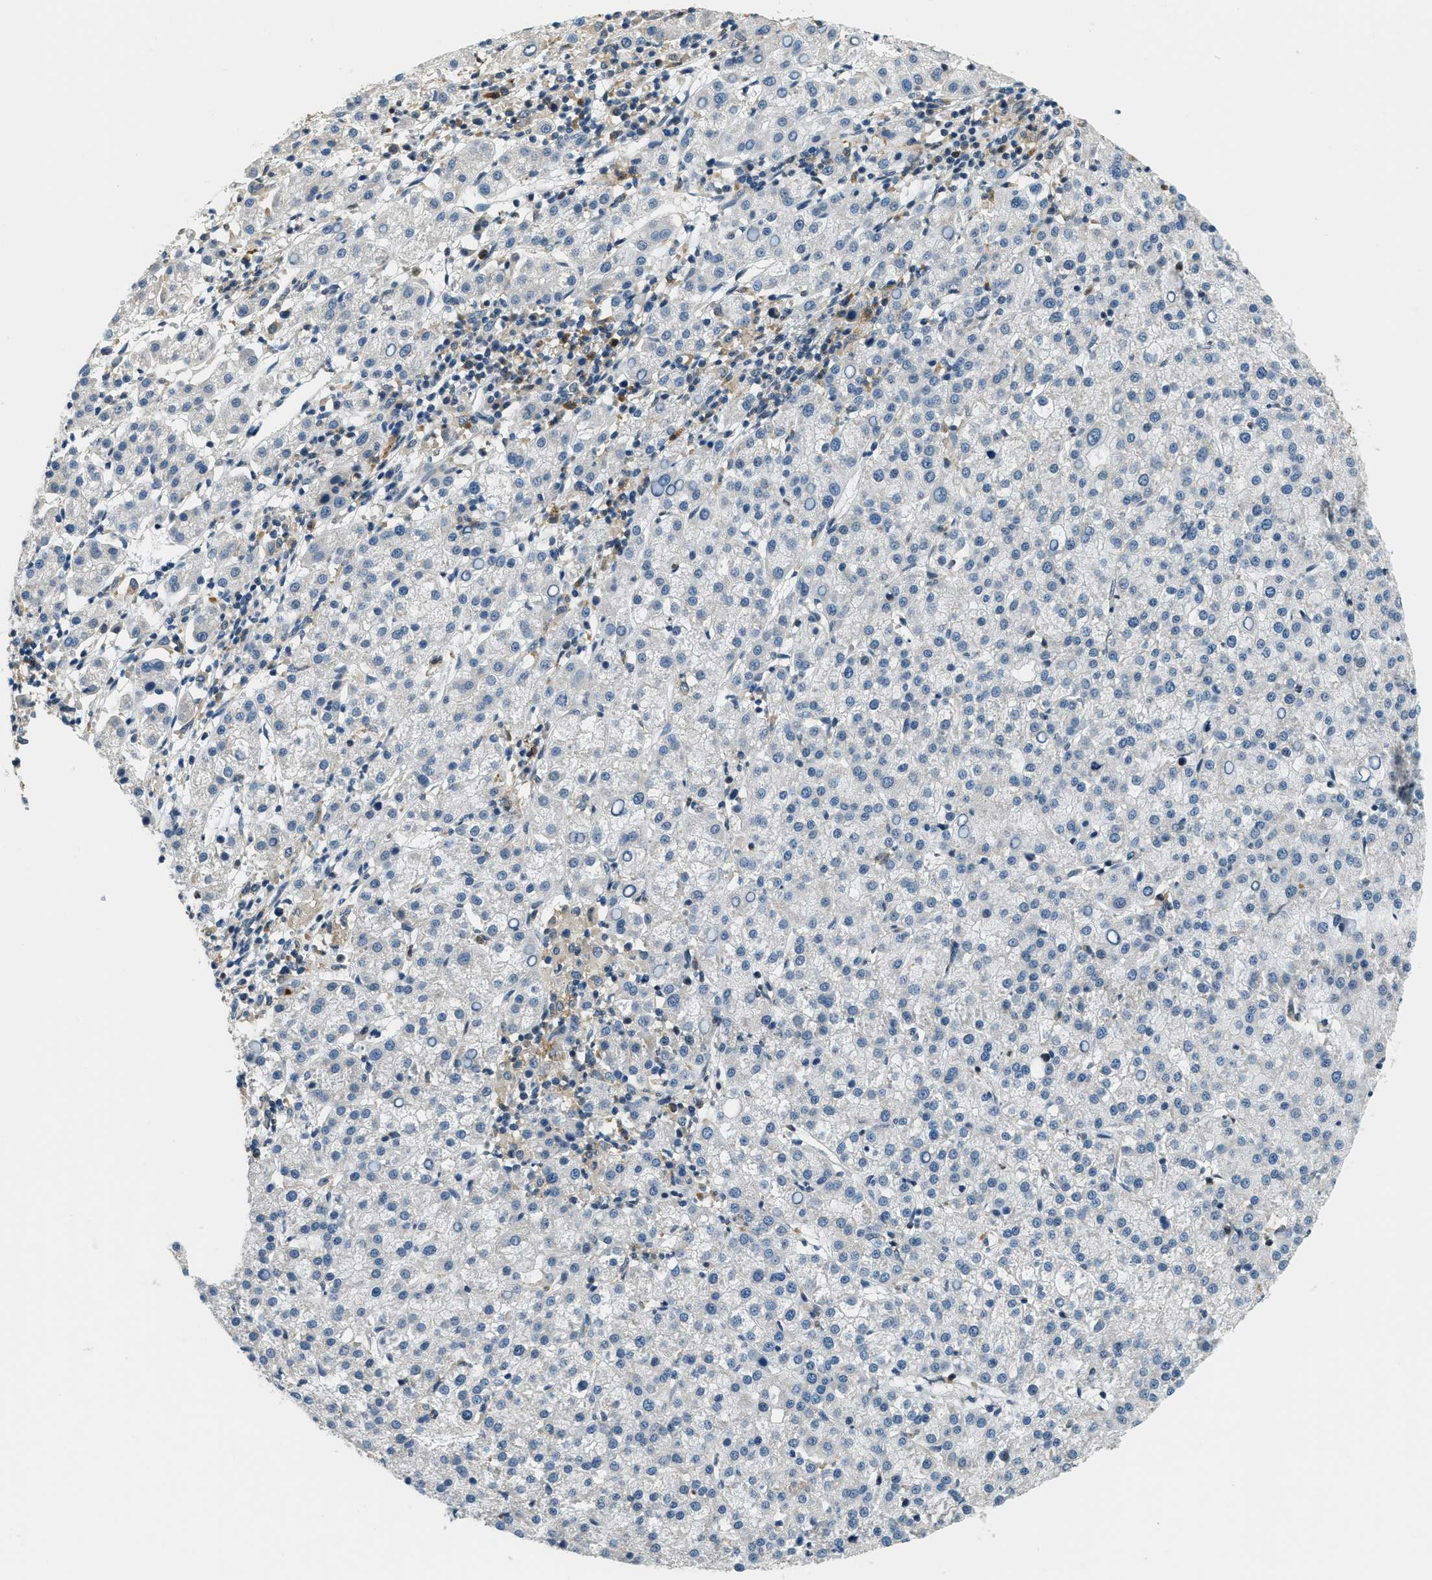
{"staining": {"intensity": "negative", "quantity": "none", "location": "none"}, "tissue": "liver cancer", "cell_type": "Tumor cells", "image_type": "cancer", "snomed": [{"axis": "morphology", "description": "Carcinoma, Hepatocellular, NOS"}, {"axis": "topography", "description": "Liver"}], "caption": "Human liver cancer (hepatocellular carcinoma) stained for a protein using IHC shows no staining in tumor cells.", "gene": "RAB11FIP1", "patient": {"sex": "female", "age": 58}}